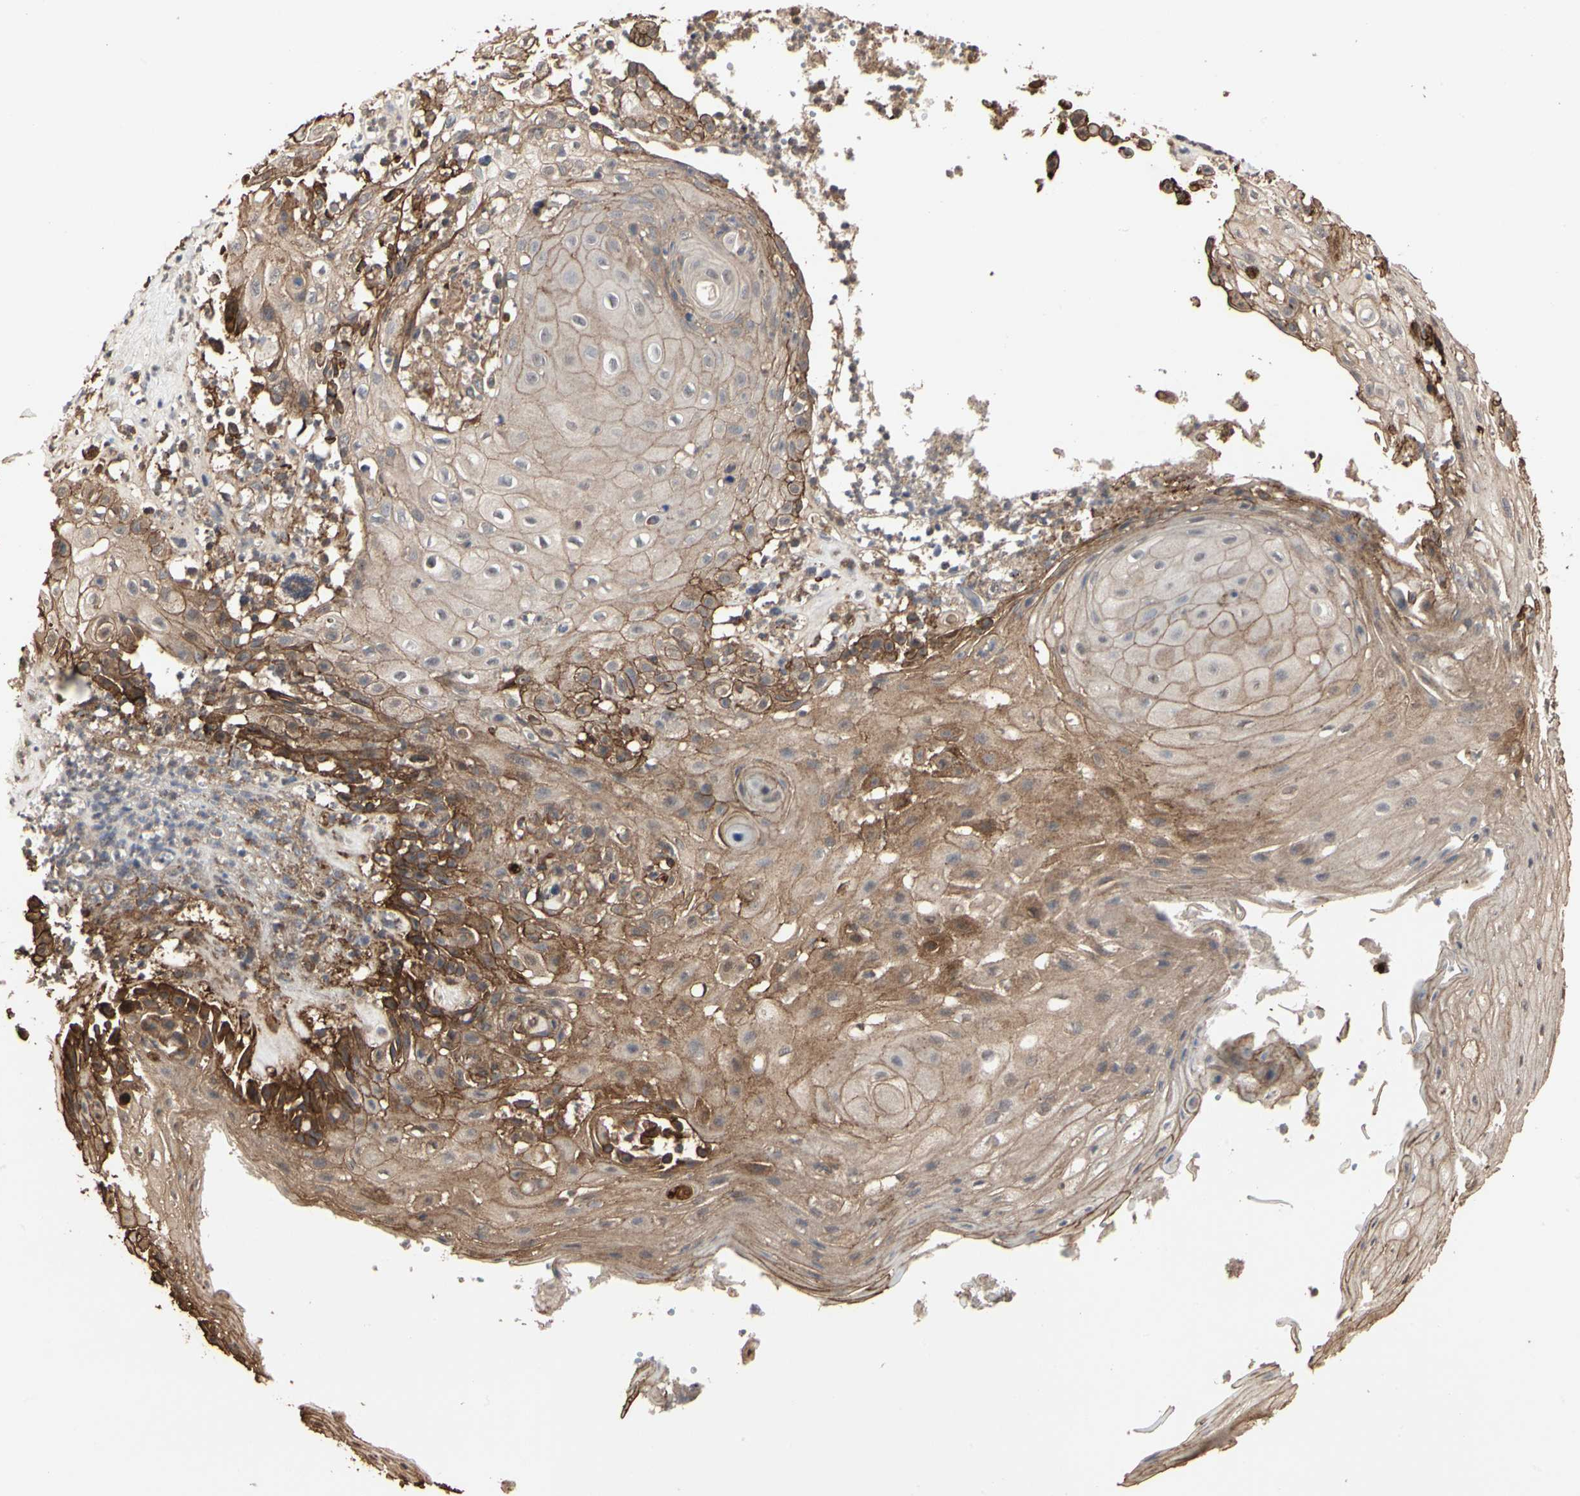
{"staining": {"intensity": "moderate", "quantity": ">75%", "location": "cytoplasmic/membranous"}, "tissue": "skin cancer", "cell_type": "Tumor cells", "image_type": "cancer", "snomed": [{"axis": "morphology", "description": "Squamous cell carcinoma, NOS"}, {"axis": "topography", "description": "Skin"}], "caption": "Brown immunohistochemical staining in human skin squamous cell carcinoma reveals moderate cytoplasmic/membranous positivity in approximately >75% of tumor cells.", "gene": "TAOK1", "patient": {"sex": "male", "age": 65}}